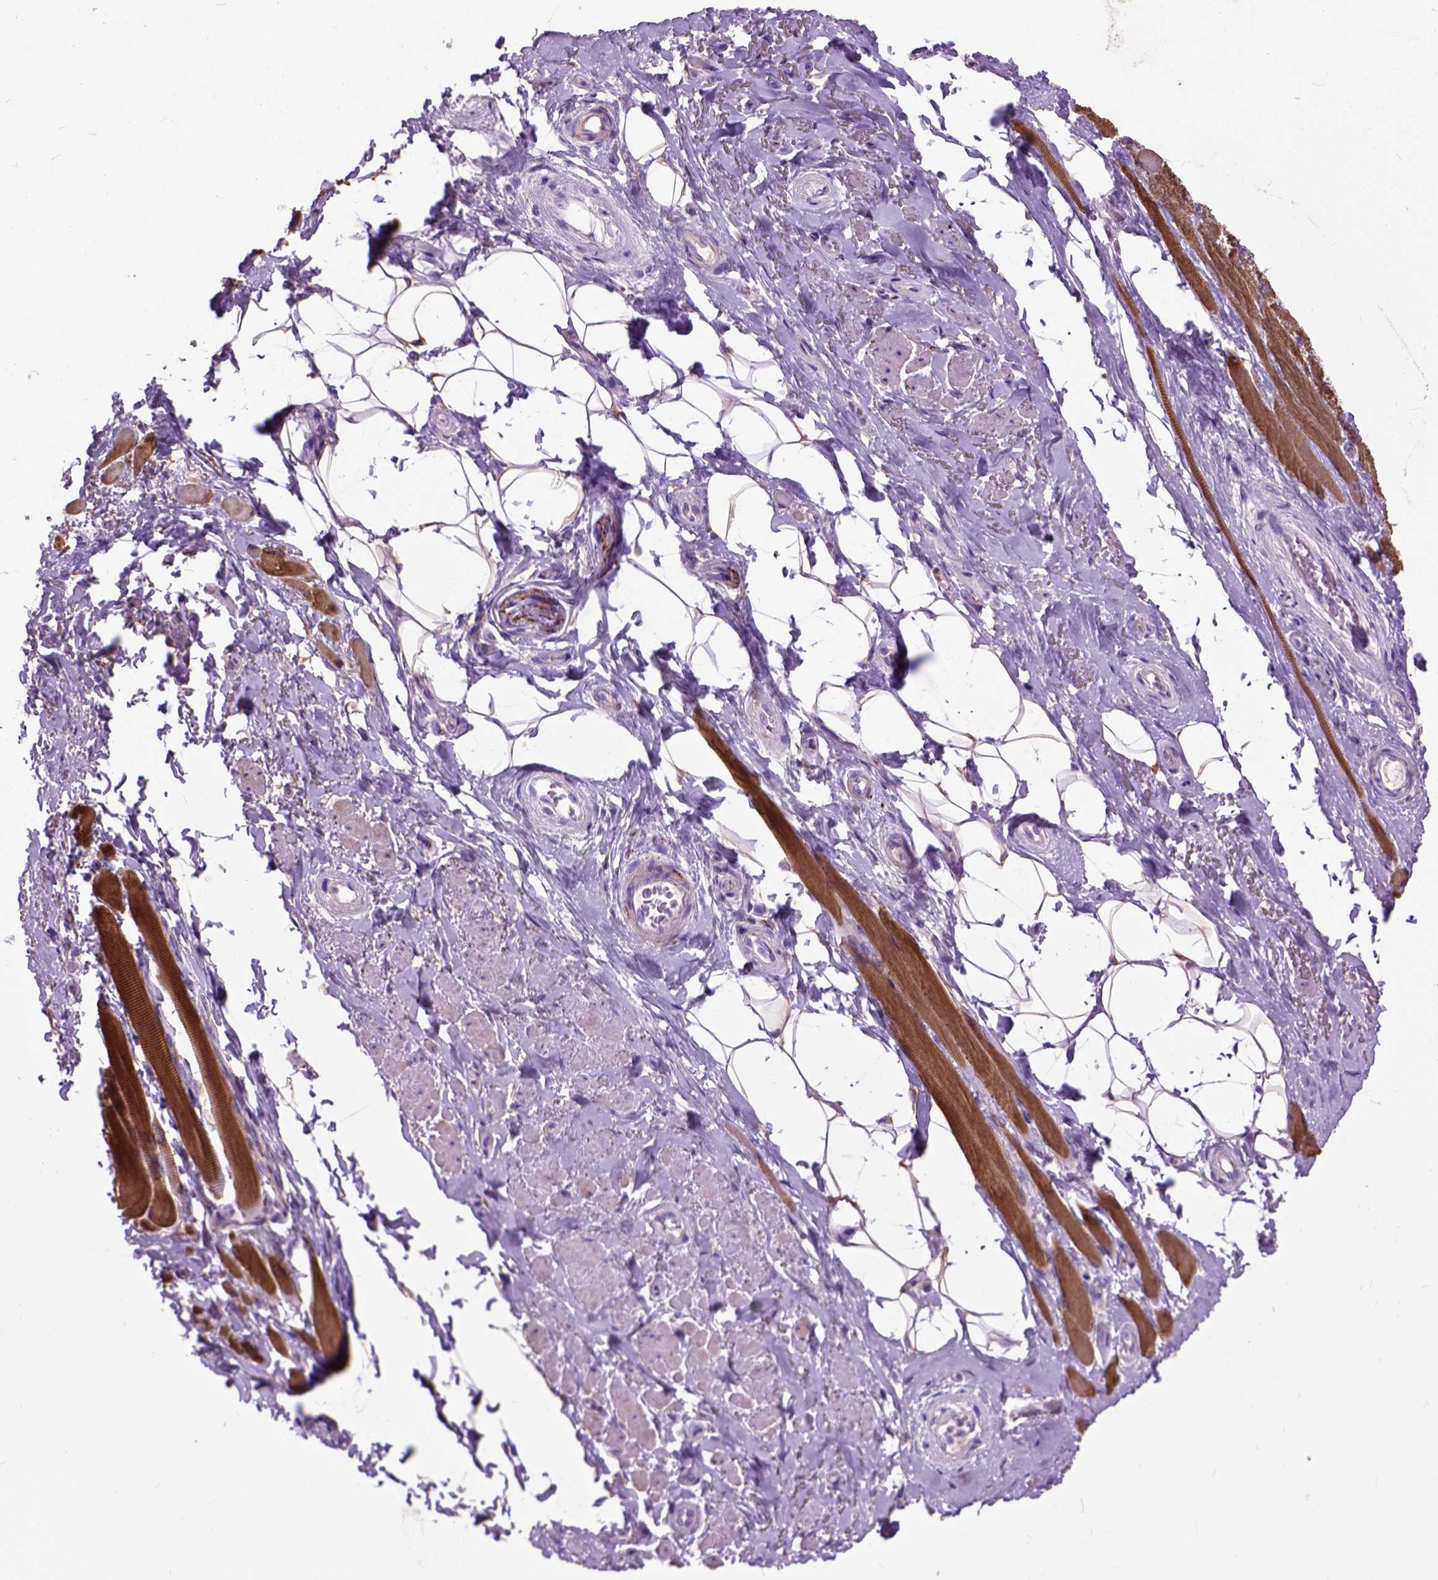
{"staining": {"intensity": "weak", "quantity": ">75%", "location": "cytoplasmic/membranous"}, "tissue": "adipose tissue", "cell_type": "Adipocytes", "image_type": "normal", "snomed": [{"axis": "morphology", "description": "Normal tissue, NOS"}, {"axis": "topography", "description": "Anal"}, {"axis": "topography", "description": "Peripheral nerve tissue"}], "caption": "Protein analysis of benign adipose tissue shows weak cytoplasmic/membranous staining in approximately >75% of adipocytes. Nuclei are stained in blue.", "gene": "MAPT", "patient": {"sex": "male", "age": 53}}